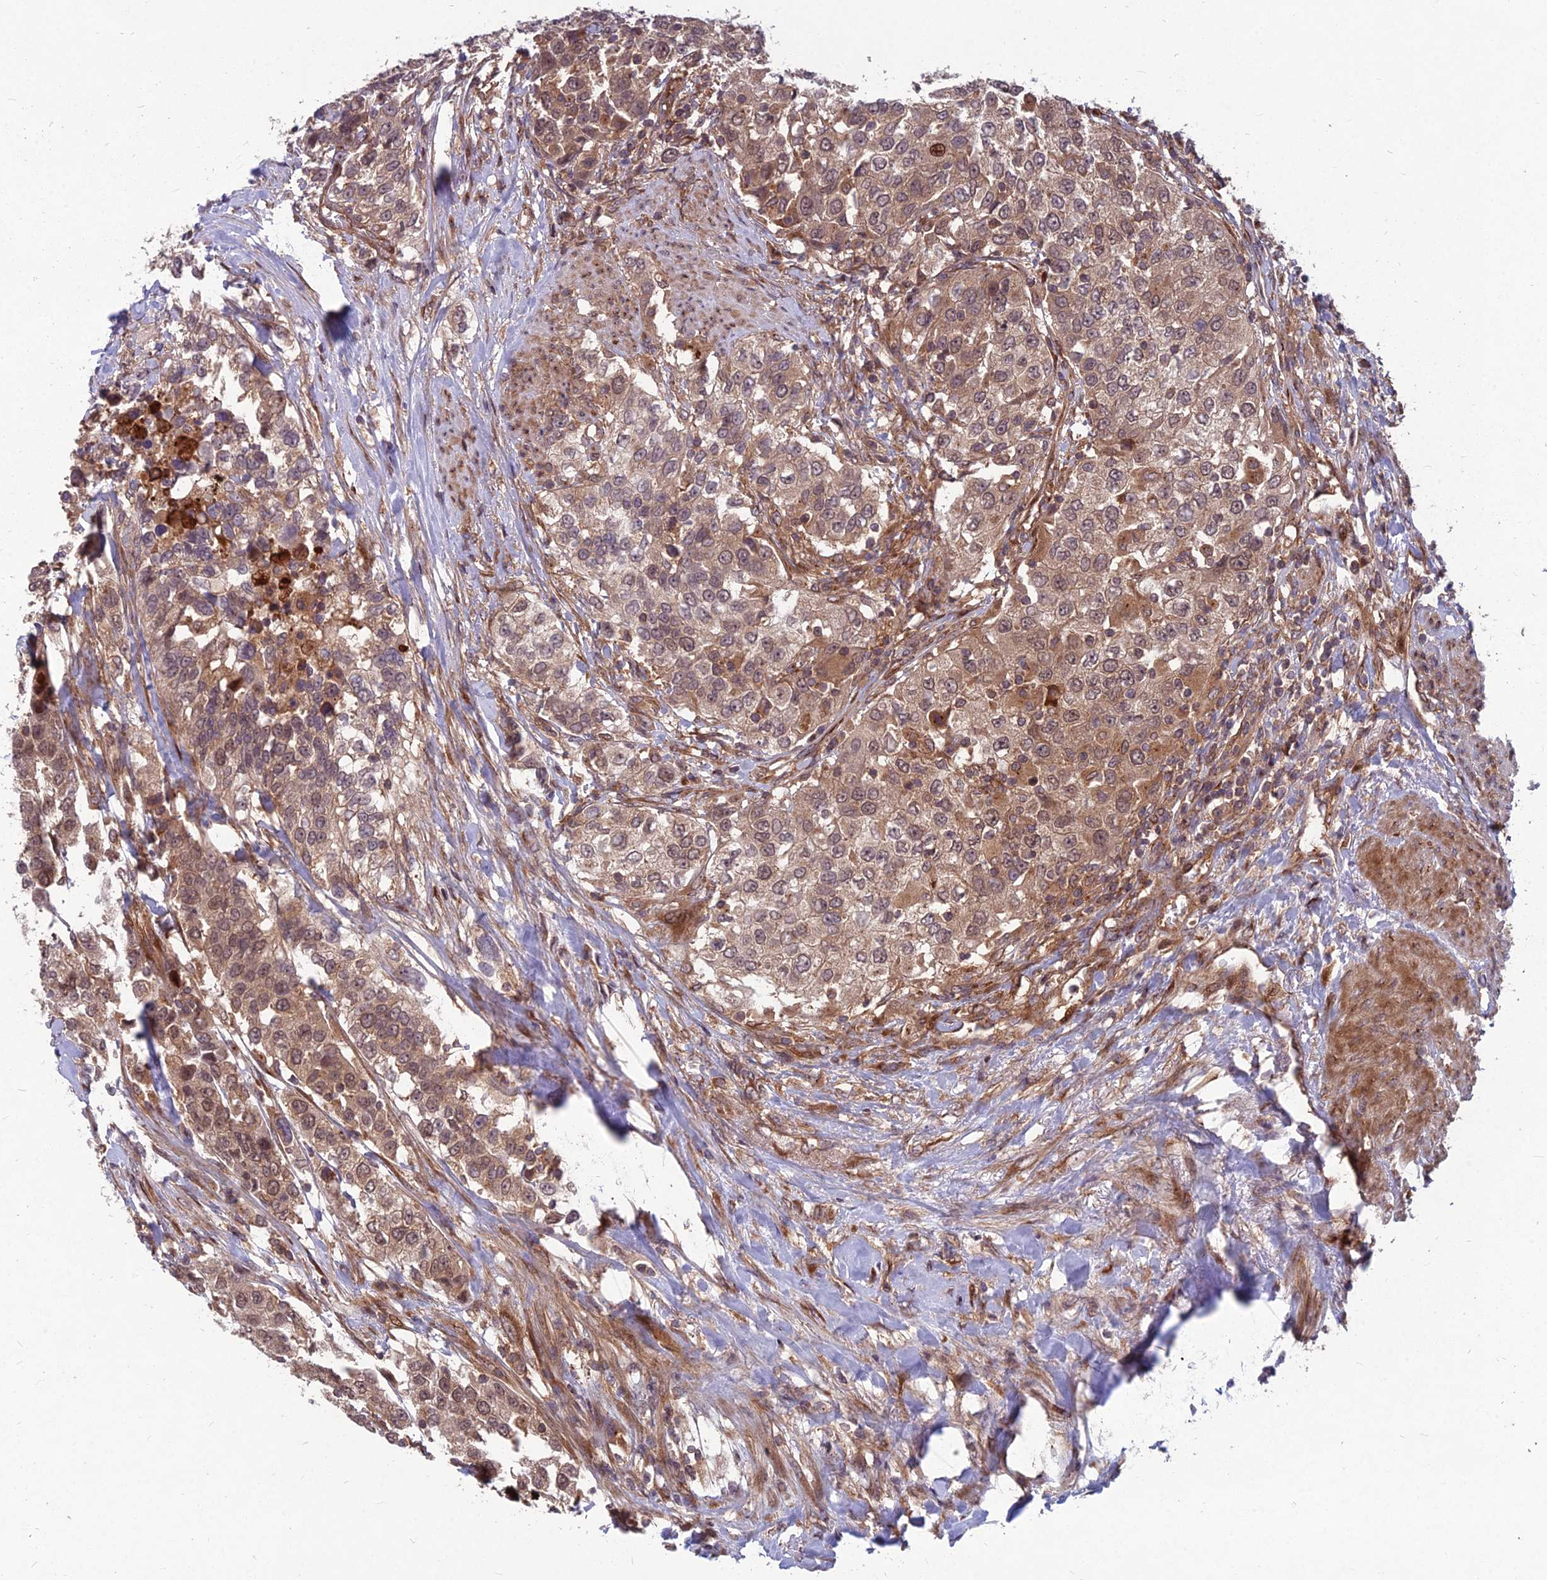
{"staining": {"intensity": "moderate", "quantity": ">75%", "location": "cytoplasmic/membranous"}, "tissue": "urothelial cancer", "cell_type": "Tumor cells", "image_type": "cancer", "snomed": [{"axis": "morphology", "description": "Urothelial carcinoma, High grade"}, {"axis": "topography", "description": "Urinary bladder"}], "caption": "Tumor cells exhibit moderate cytoplasmic/membranous expression in approximately >75% of cells in urothelial carcinoma (high-grade).", "gene": "MFSD8", "patient": {"sex": "female", "age": 80}}